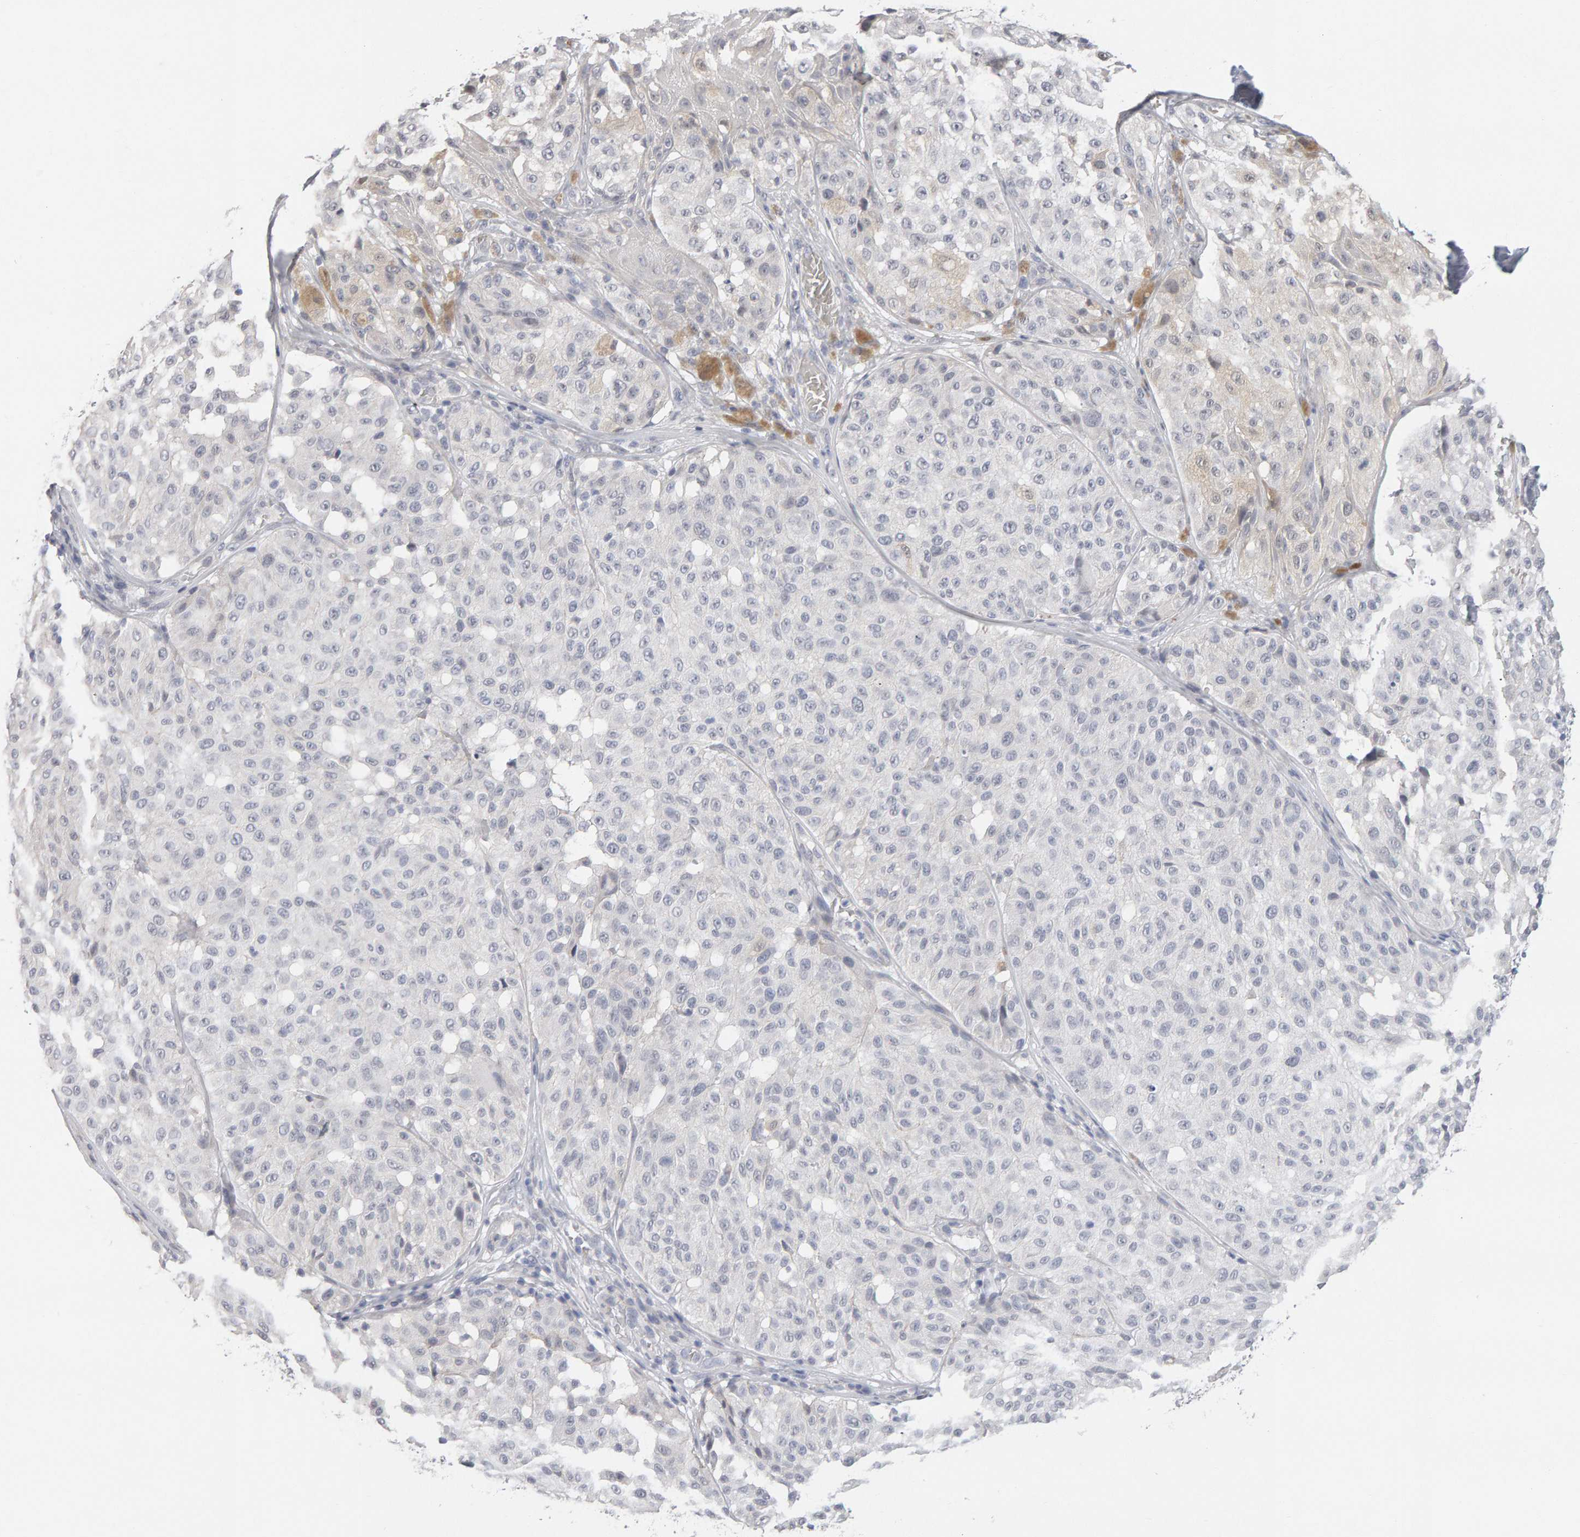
{"staining": {"intensity": "negative", "quantity": "none", "location": "none"}, "tissue": "melanoma", "cell_type": "Tumor cells", "image_type": "cancer", "snomed": [{"axis": "morphology", "description": "Malignant melanoma, NOS"}, {"axis": "topography", "description": "Skin"}], "caption": "The histopathology image demonstrates no significant expression in tumor cells of malignant melanoma.", "gene": "HNF4A", "patient": {"sex": "female", "age": 46}}